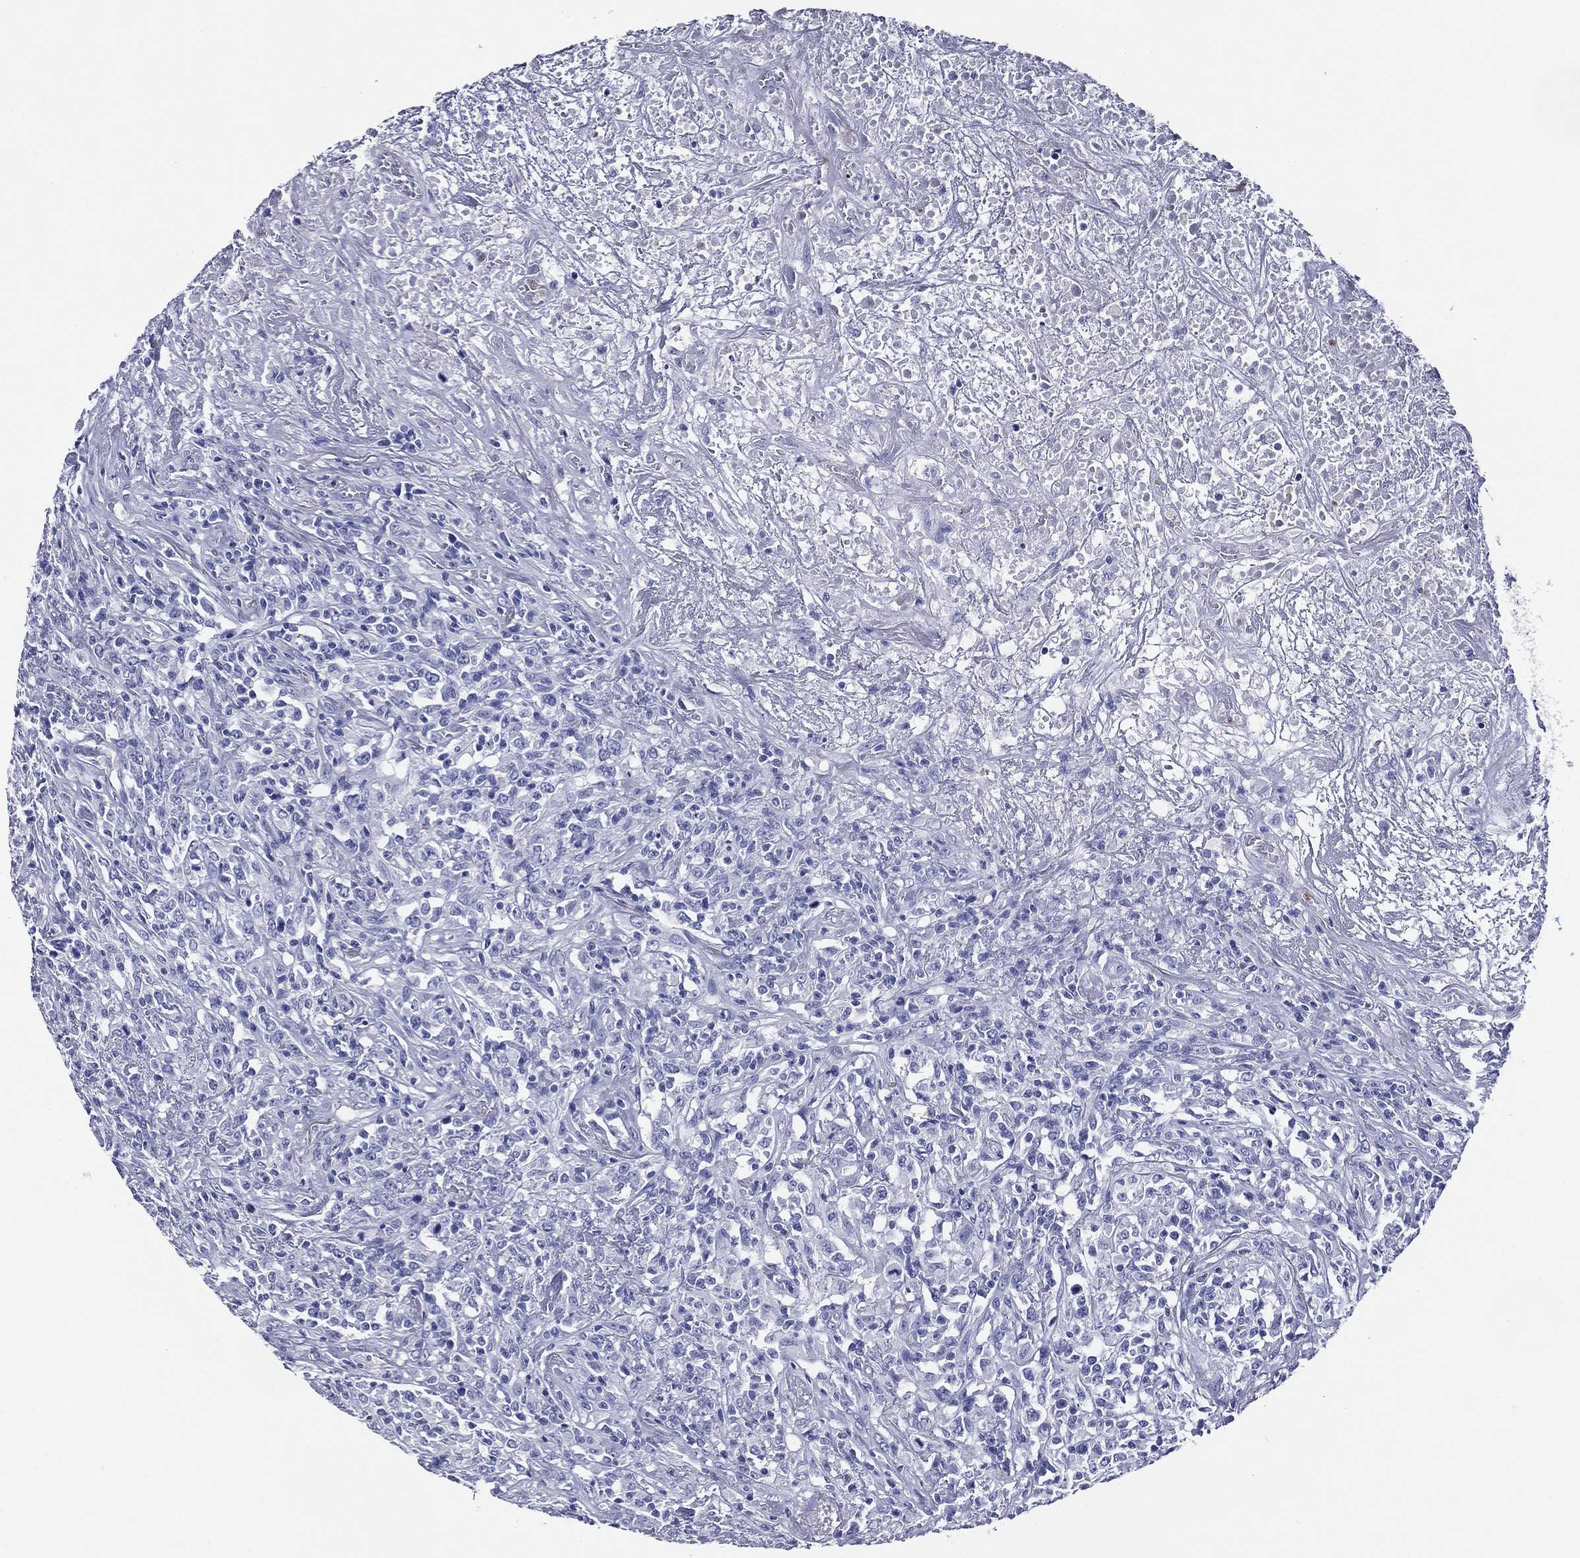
{"staining": {"intensity": "negative", "quantity": "none", "location": "none"}, "tissue": "lymphoma", "cell_type": "Tumor cells", "image_type": "cancer", "snomed": [{"axis": "morphology", "description": "Malignant lymphoma, non-Hodgkin's type, High grade"}, {"axis": "topography", "description": "Lung"}], "caption": "IHC micrograph of neoplastic tissue: lymphoma stained with DAB (3,3'-diaminobenzidine) demonstrates no significant protein expression in tumor cells.", "gene": "ACE2", "patient": {"sex": "male", "age": 79}}